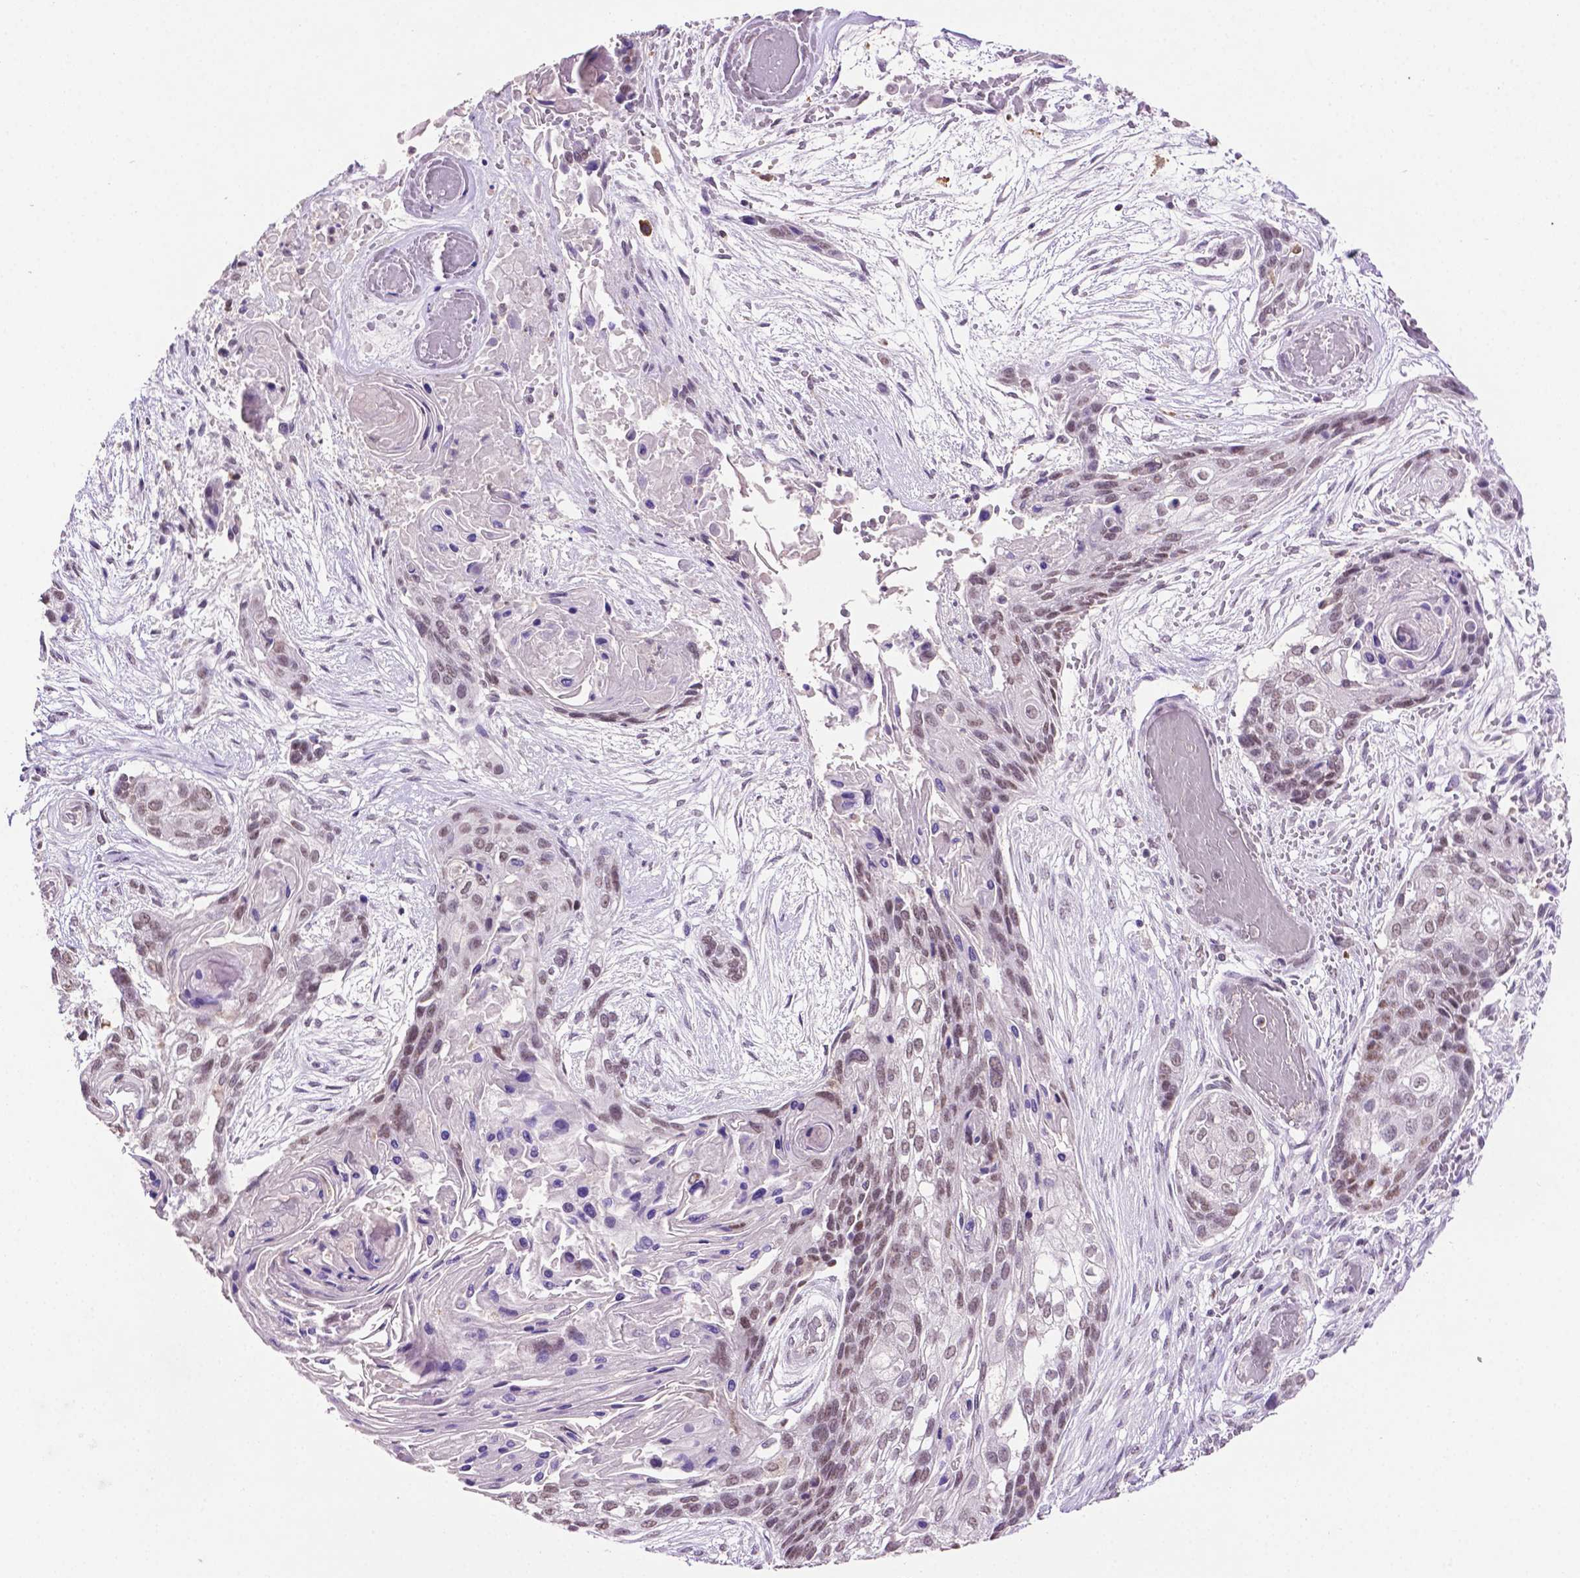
{"staining": {"intensity": "moderate", "quantity": ">75%", "location": "nuclear"}, "tissue": "lung cancer", "cell_type": "Tumor cells", "image_type": "cancer", "snomed": [{"axis": "morphology", "description": "Squamous cell carcinoma, NOS"}, {"axis": "topography", "description": "Lung"}], "caption": "Lung squamous cell carcinoma stained with a protein marker reveals moderate staining in tumor cells.", "gene": "PTPN6", "patient": {"sex": "male", "age": 69}}